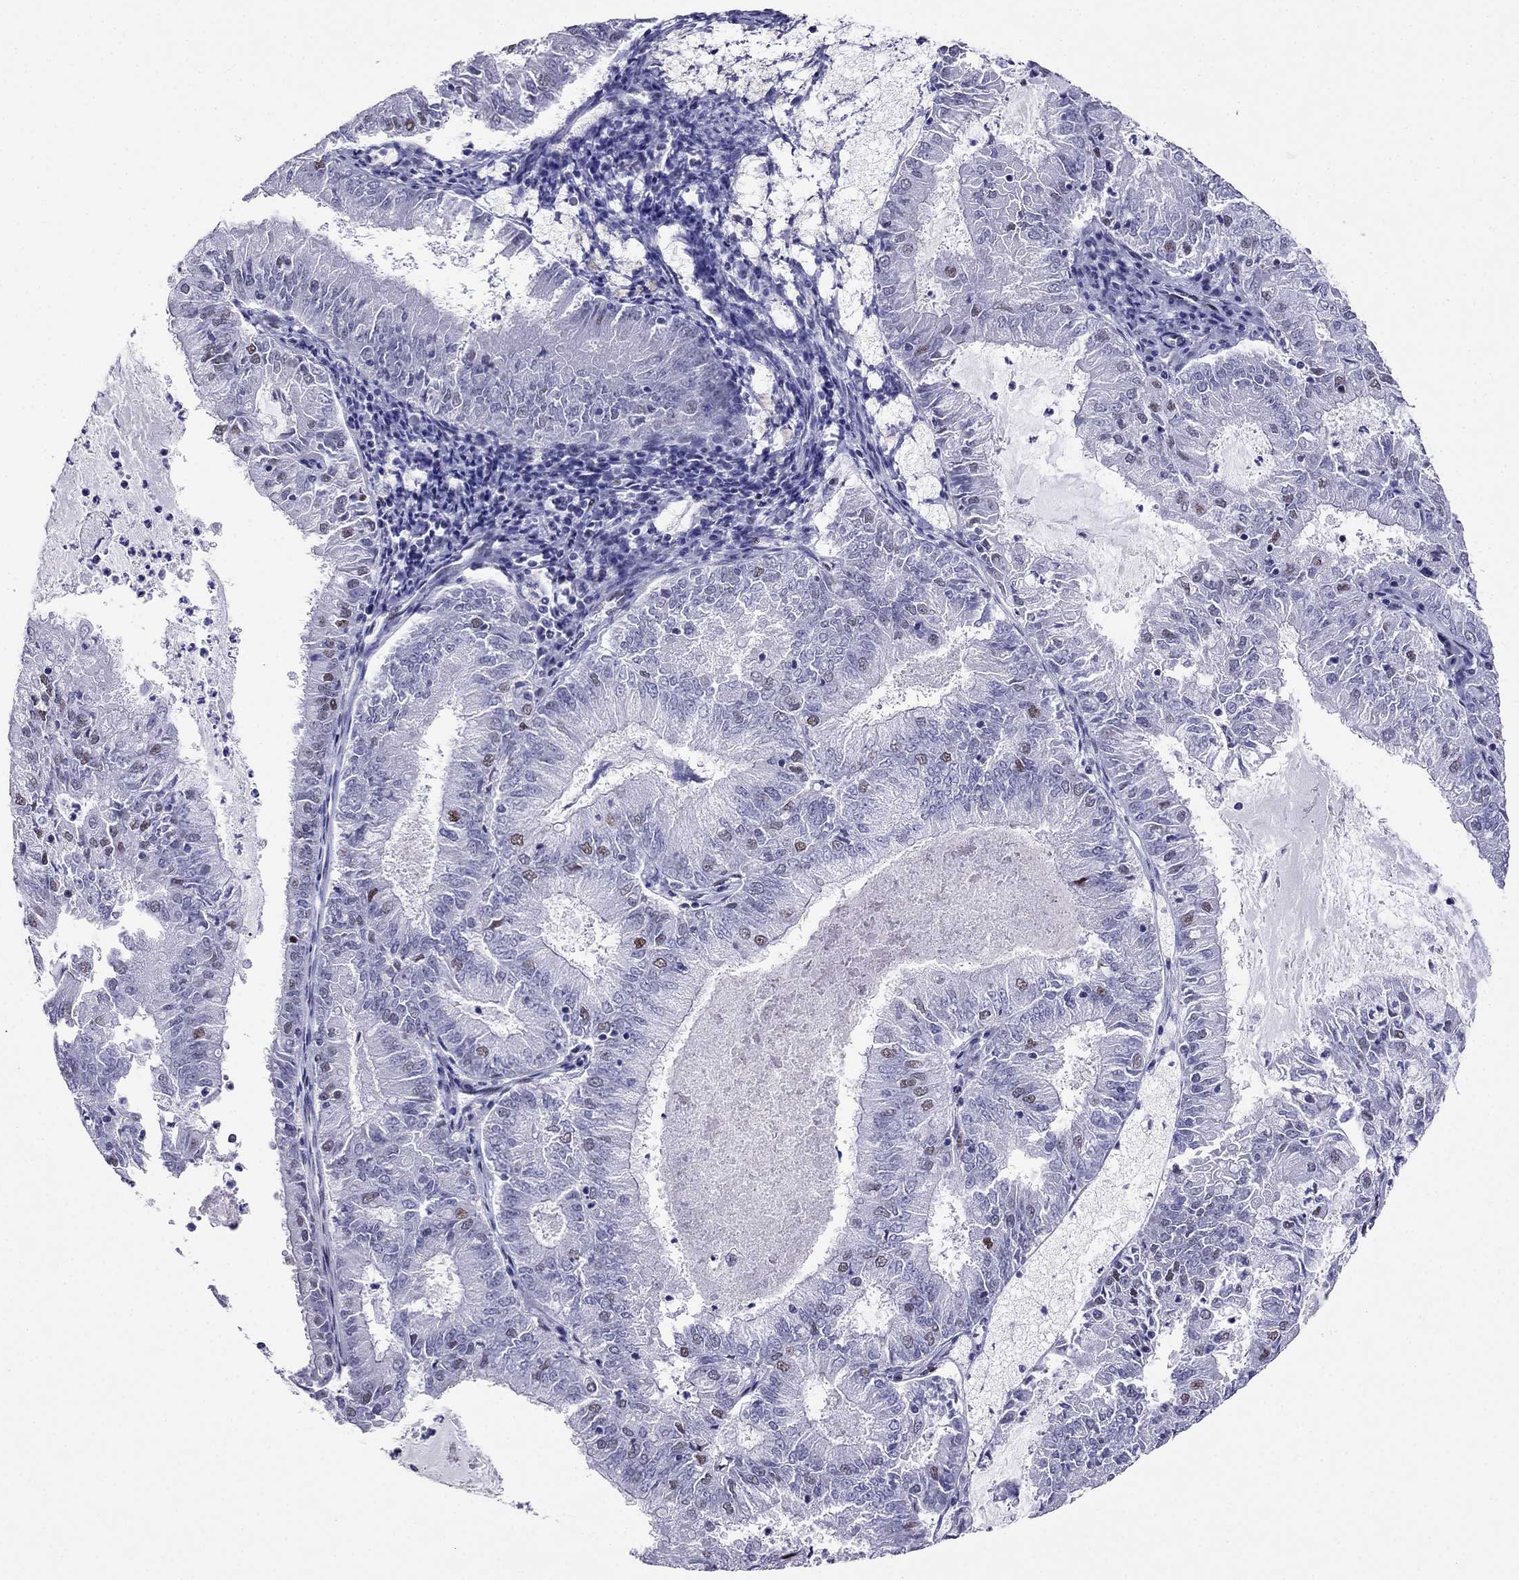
{"staining": {"intensity": "moderate", "quantity": "25%-75%", "location": "nuclear"}, "tissue": "endometrial cancer", "cell_type": "Tumor cells", "image_type": "cancer", "snomed": [{"axis": "morphology", "description": "Adenocarcinoma, NOS"}, {"axis": "topography", "description": "Endometrium"}], "caption": "High-power microscopy captured an immunohistochemistry (IHC) image of endometrial cancer (adenocarcinoma), revealing moderate nuclear staining in about 25%-75% of tumor cells.", "gene": "PPM1G", "patient": {"sex": "female", "age": 57}}